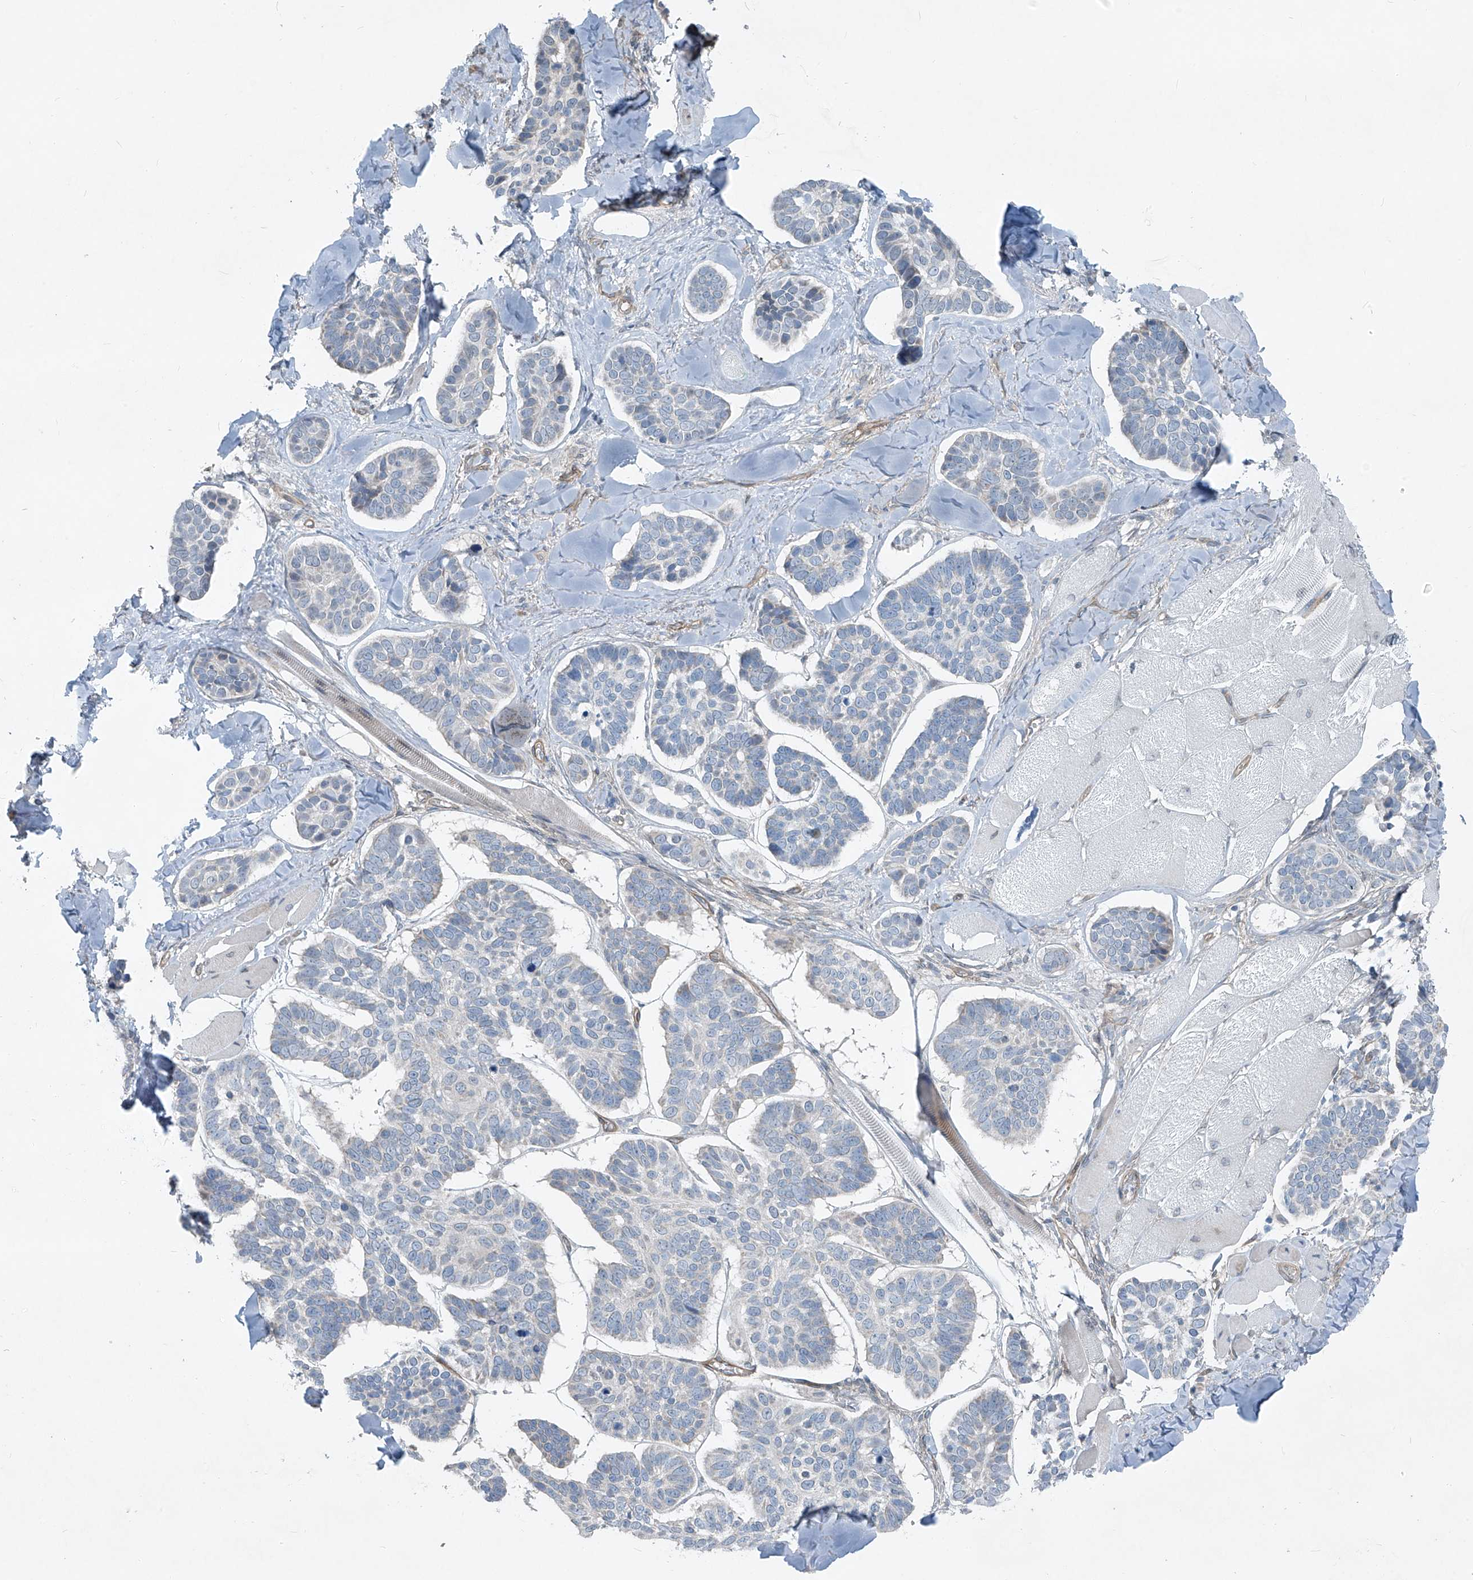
{"staining": {"intensity": "negative", "quantity": "none", "location": "none"}, "tissue": "skin cancer", "cell_type": "Tumor cells", "image_type": "cancer", "snomed": [{"axis": "morphology", "description": "Basal cell carcinoma"}, {"axis": "topography", "description": "Skin"}], "caption": "Immunohistochemistry (IHC) of skin cancer (basal cell carcinoma) shows no staining in tumor cells.", "gene": "TNS2", "patient": {"sex": "male", "age": 62}}